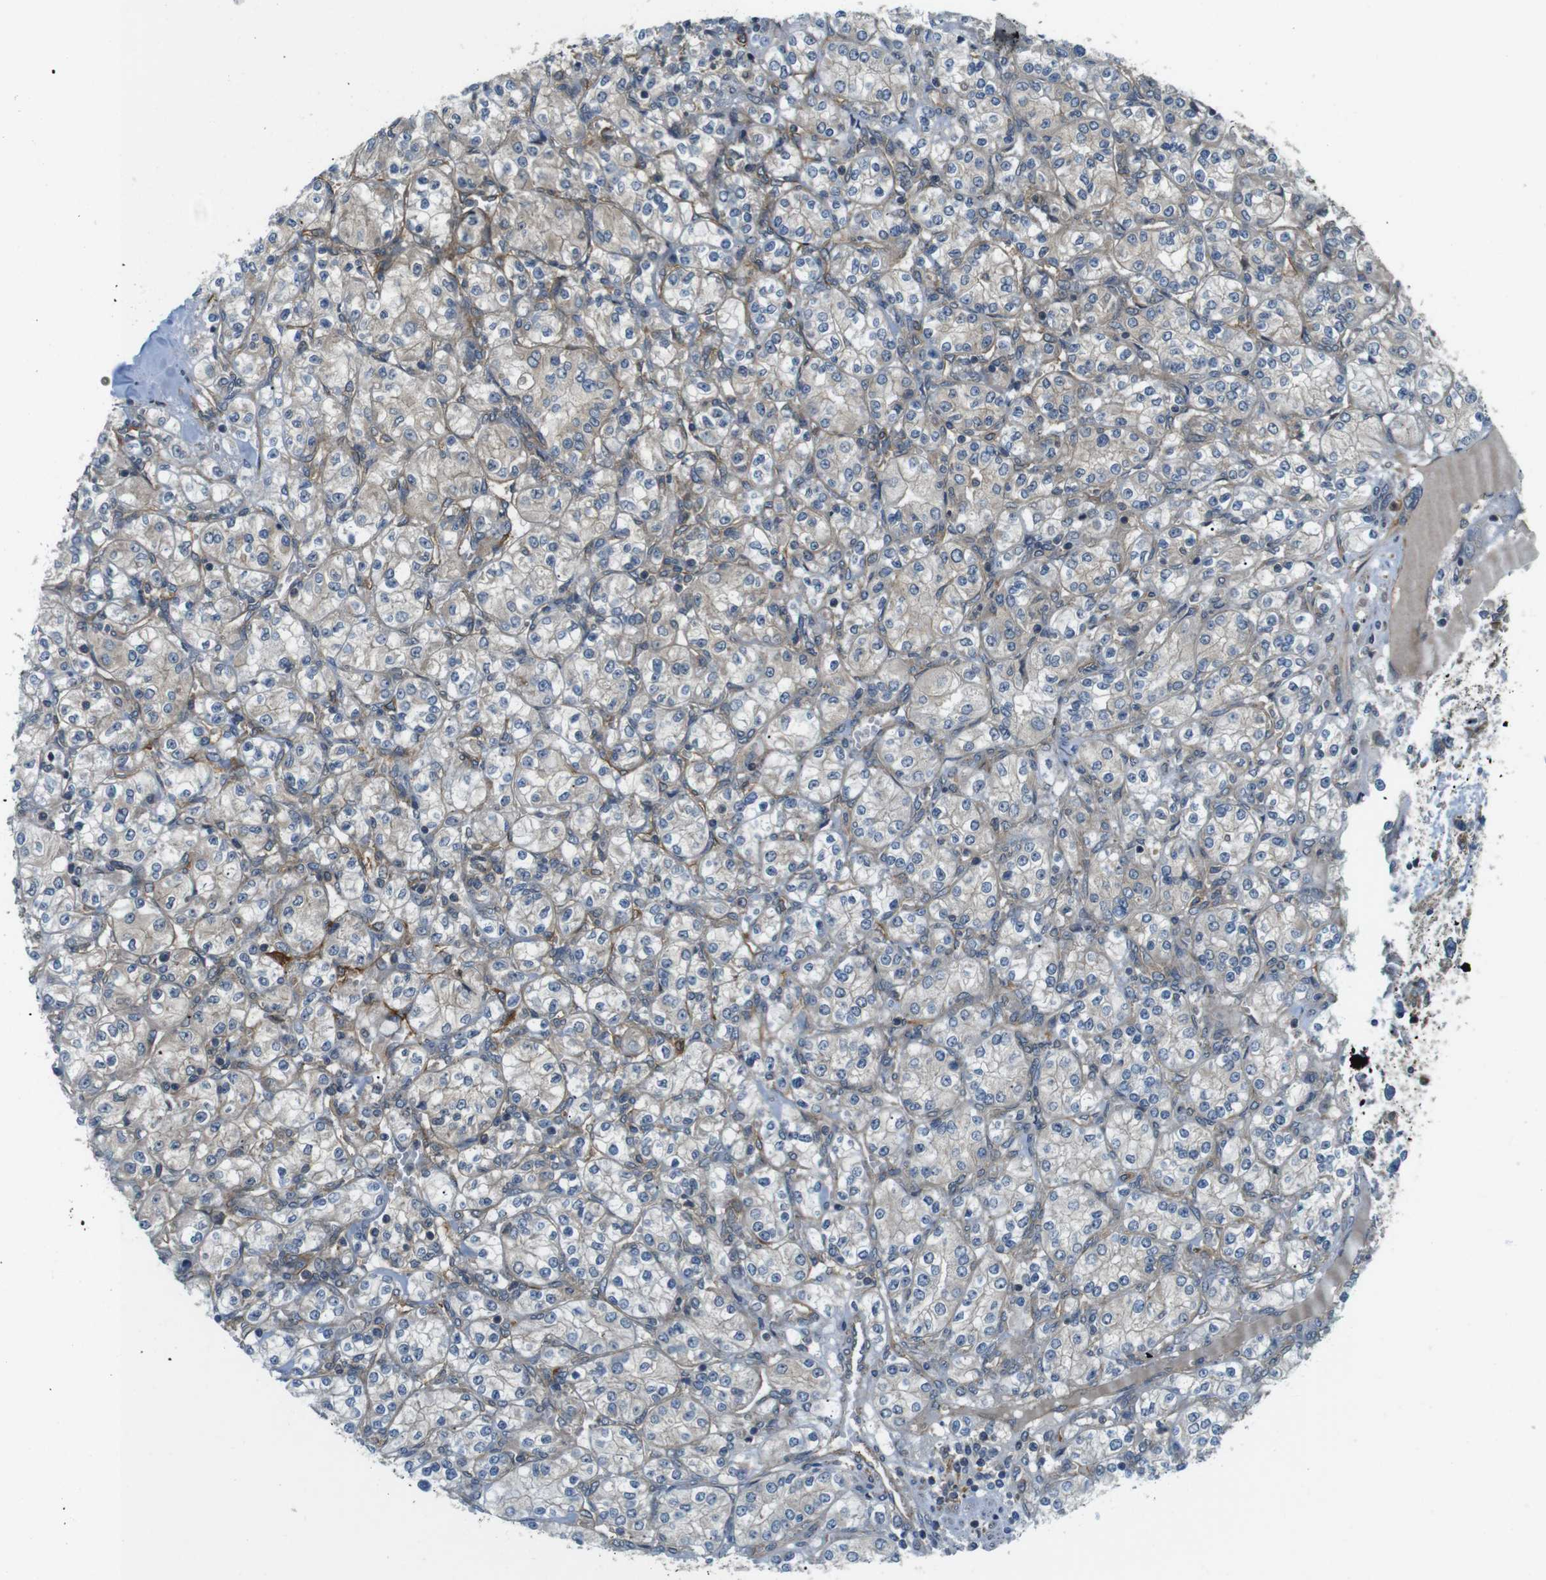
{"staining": {"intensity": "negative", "quantity": "none", "location": "none"}, "tissue": "renal cancer", "cell_type": "Tumor cells", "image_type": "cancer", "snomed": [{"axis": "morphology", "description": "Adenocarcinoma, NOS"}, {"axis": "topography", "description": "Kidney"}], "caption": "Photomicrograph shows no protein expression in tumor cells of renal cancer (adenocarcinoma) tissue.", "gene": "TSC1", "patient": {"sex": "male", "age": 77}}